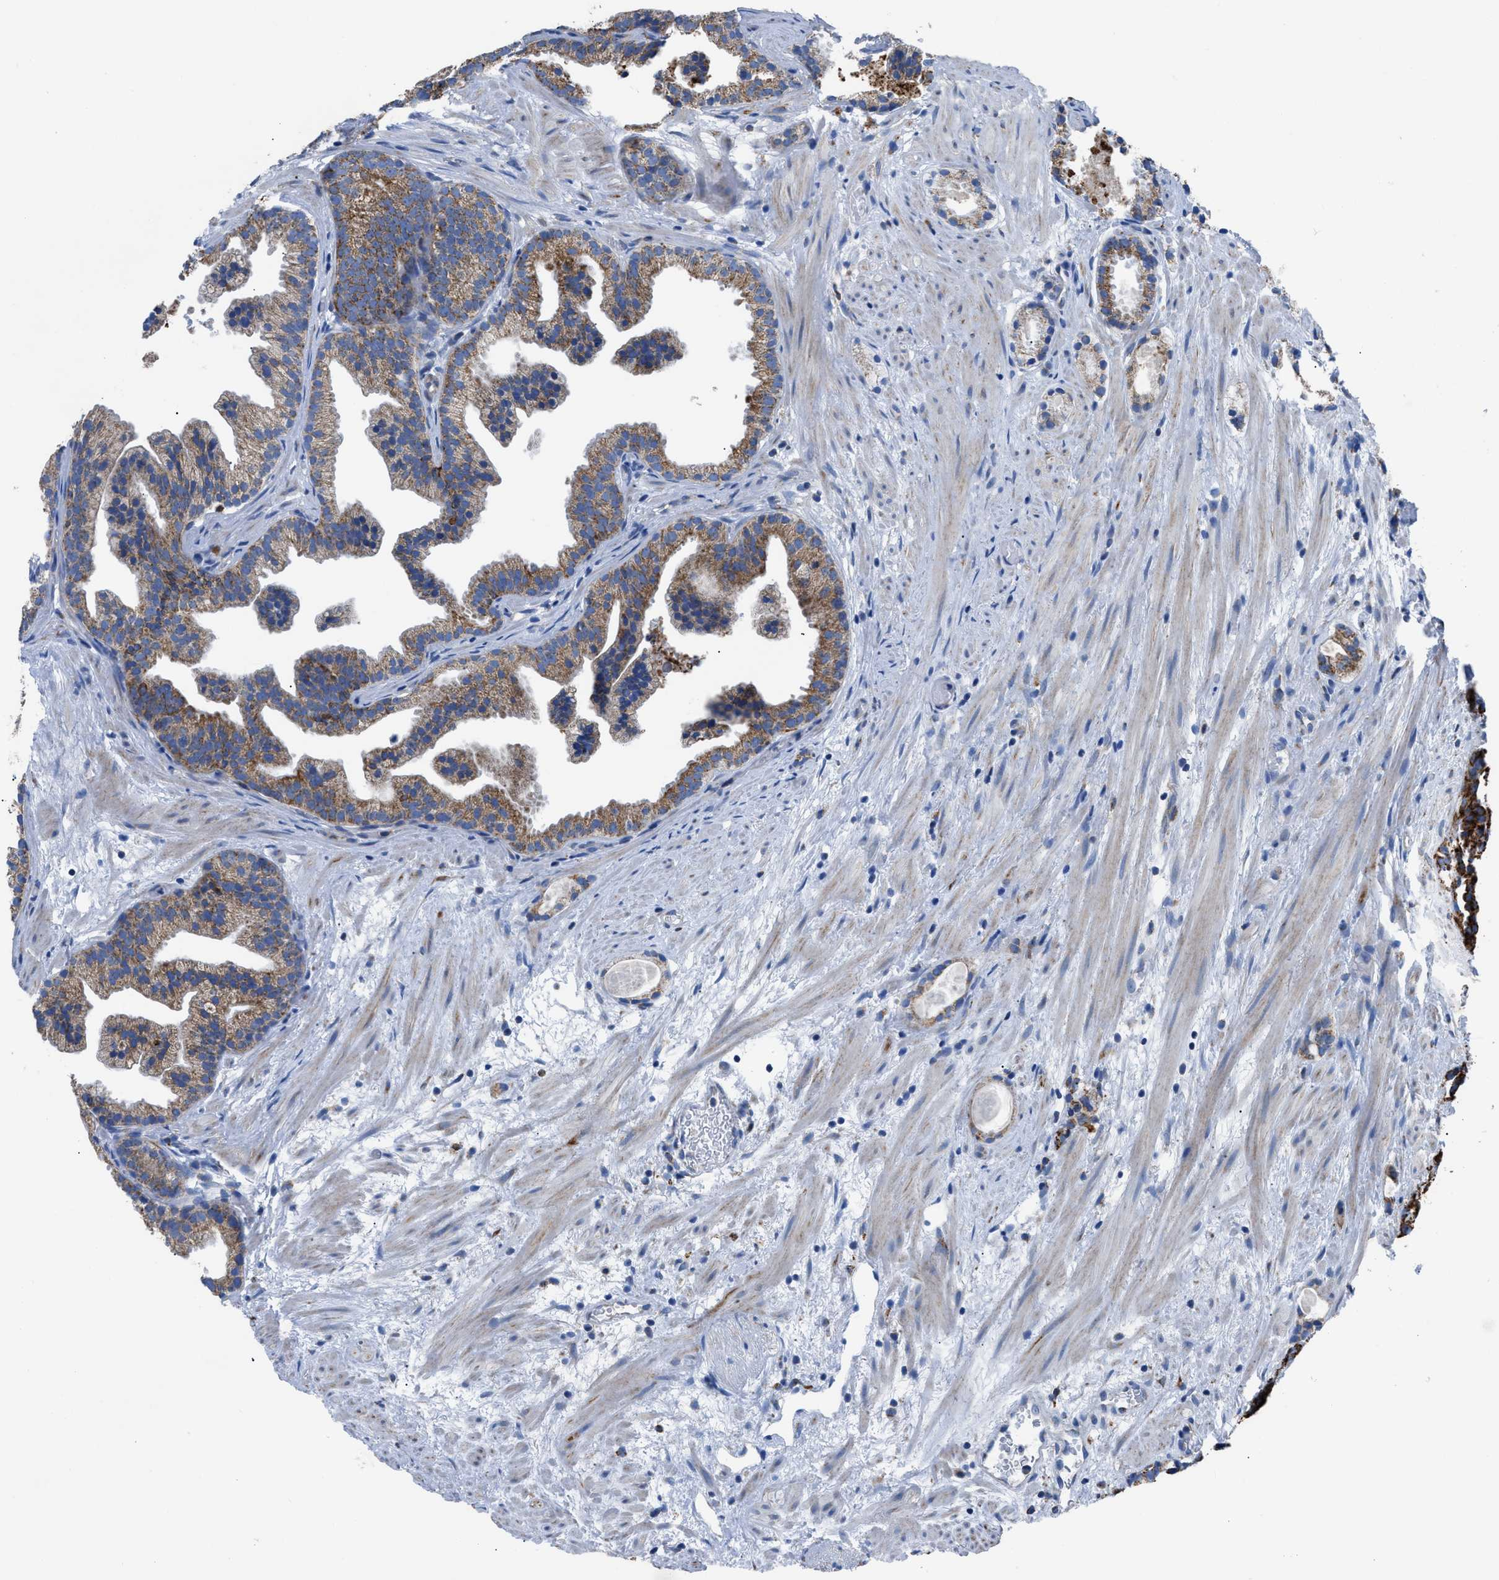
{"staining": {"intensity": "strong", "quantity": ">75%", "location": "cytoplasmic/membranous"}, "tissue": "prostate cancer", "cell_type": "Tumor cells", "image_type": "cancer", "snomed": [{"axis": "morphology", "description": "Adenocarcinoma, Low grade"}, {"axis": "topography", "description": "Prostate"}], "caption": "Tumor cells exhibit high levels of strong cytoplasmic/membranous expression in about >75% of cells in adenocarcinoma (low-grade) (prostate).", "gene": "ZDHHC3", "patient": {"sex": "male", "age": 89}}